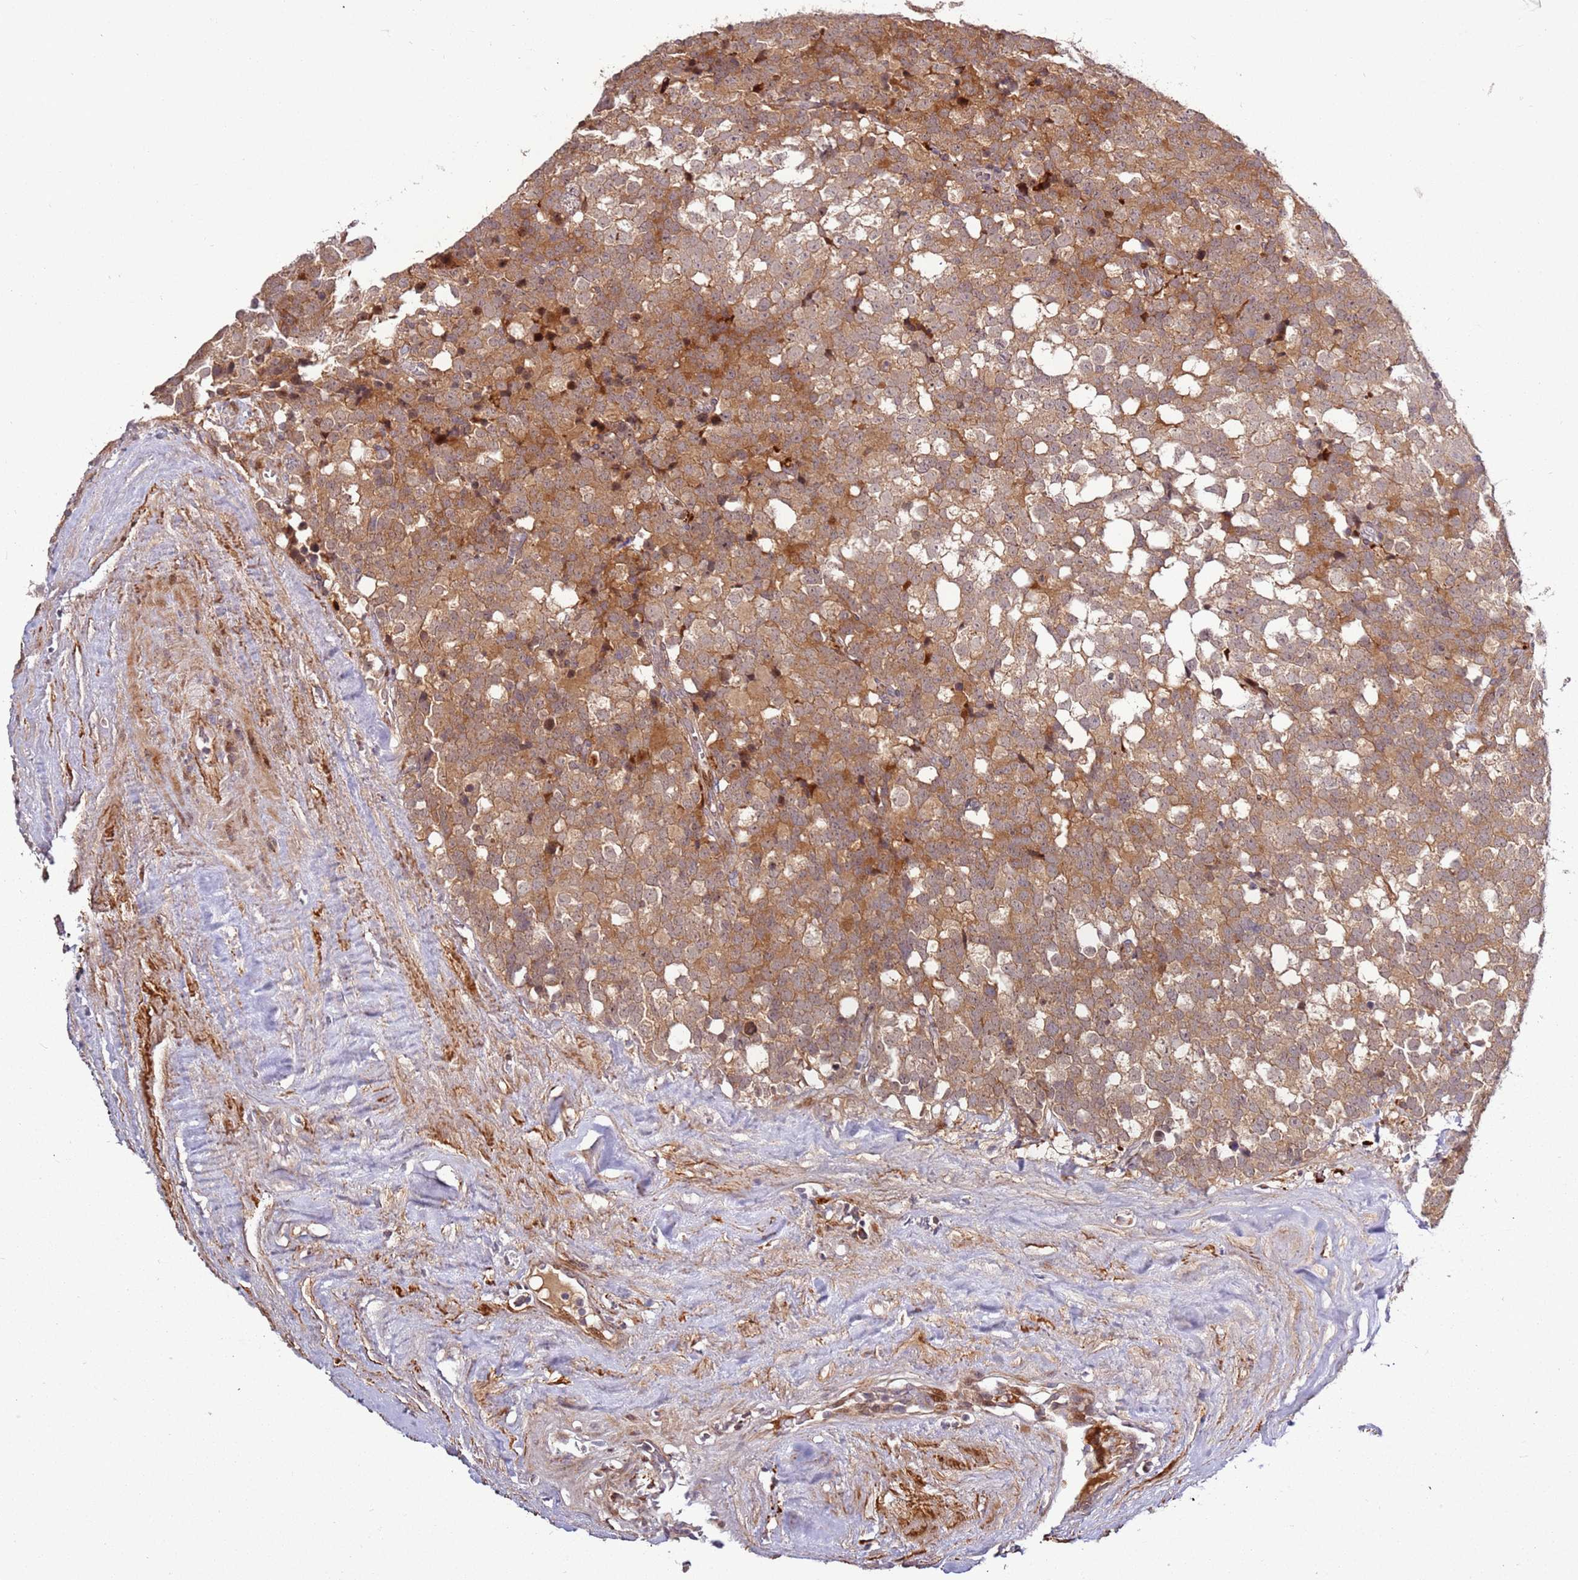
{"staining": {"intensity": "moderate", "quantity": ">75%", "location": "cytoplasmic/membranous"}, "tissue": "testis cancer", "cell_type": "Tumor cells", "image_type": "cancer", "snomed": [{"axis": "morphology", "description": "Seminoma, NOS"}, {"axis": "topography", "description": "Testis"}], "caption": "Immunohistochemical staining of human seminoma (testis) reveals medium levels of moderate cytoplasmic/membranous positivity in approximately >75% of tumor cells.", "gene": "RHBDL1", "patient": {"sex": "male", "age": 71}}